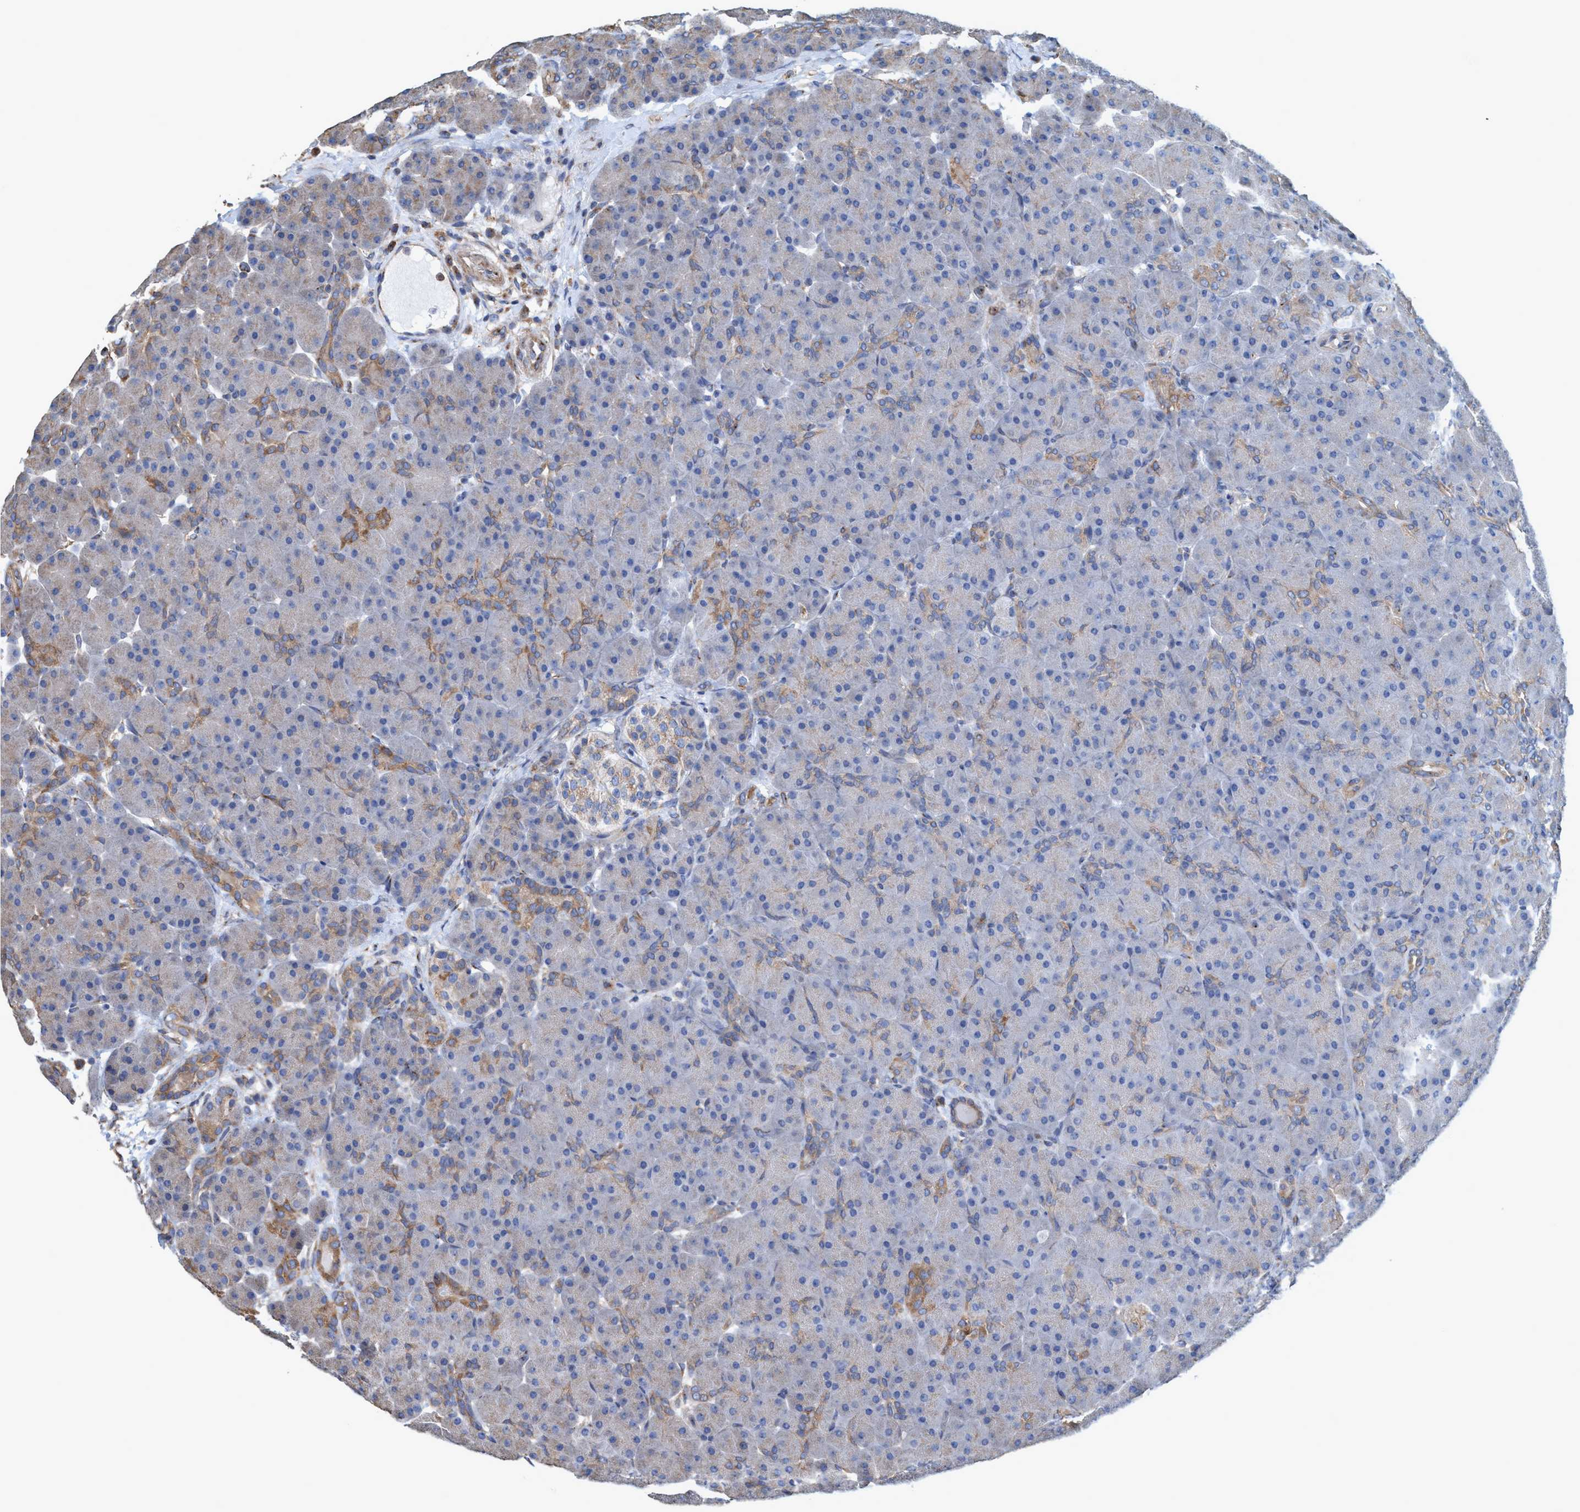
{"staining": {"intensity": "moderate", "quantity": "<25%", "location": "cytoplasmic/membranous"}, "tissue": "pancreas", "cell_type": "Exocrine glandular cells", "image_type": "normal", "snomed": [{"axis": "morphology", "description": "Normal tissue, NOS"}, {"axis": "topography", "description": "Pancreas"}], "caption": "Immunohistochemistry (DAB (3,3'-diaminobenzidine)) staining of benign human pancreas demonstrates moderate cytoplasmic/membranous protein staining in approximately <25% of exocrine glandular cells.", "gene": "BICD2", "patient": {"sex": "male", "age": 66}}